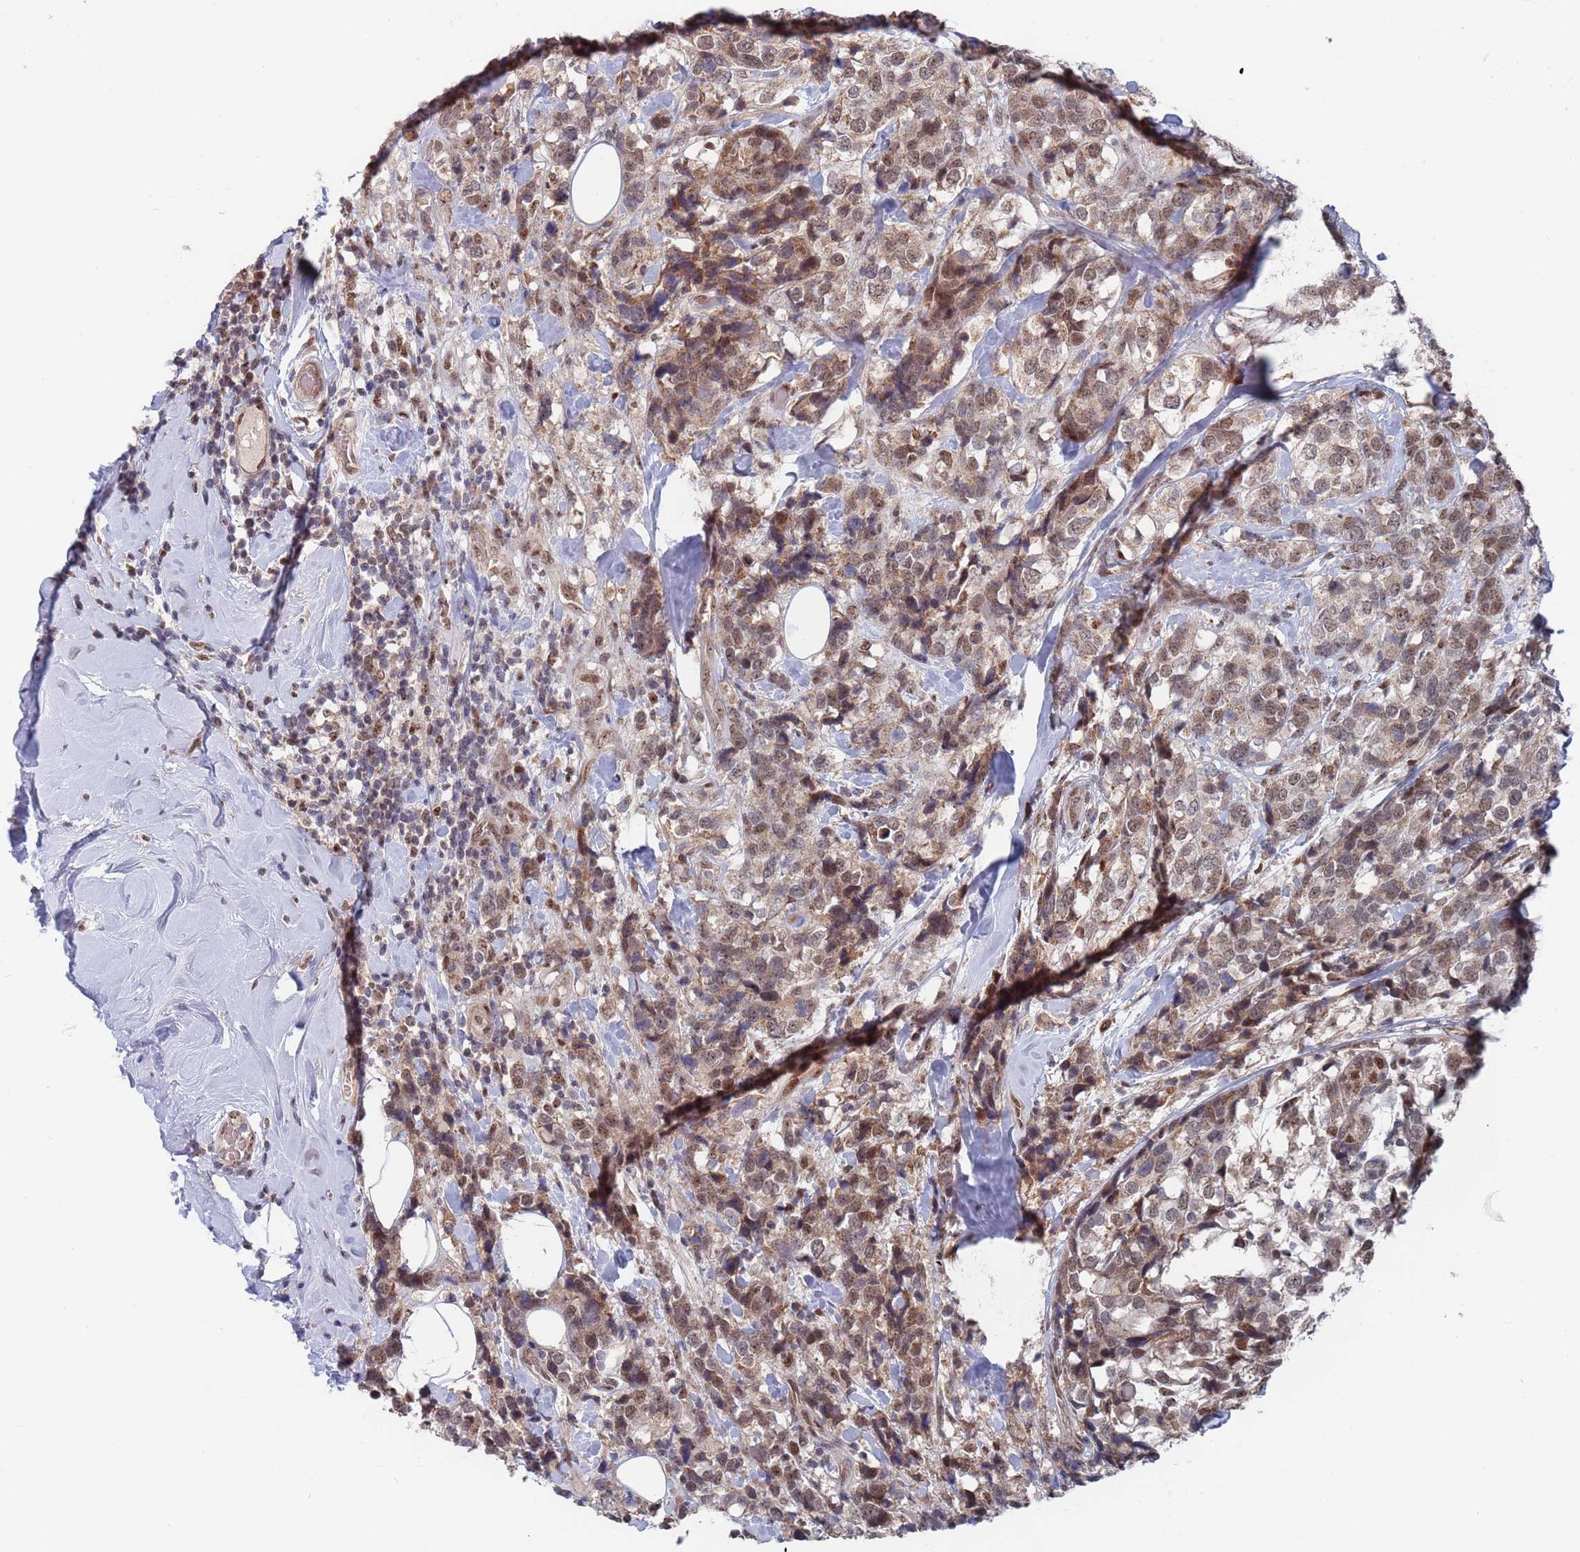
{"staining": {"intensity": "weak", "quantity": ">75%", "location": "cytoplasmic/membranous,nuclear"}, "tissue": "breast cancer", "cell_type": "Tumor cells", "image_type": "cancer", "snomed": [{"axis": "morphology", "description": "Lobular carcinoma"}, {"axis": "topography", "description": "Breast"}], "caption": "The histopathology image reveals a brown stain indicating the presence of a protein in the cytoplasmic/membranous and nuclear of tumor cells in breast cancer (lobular carcinoma). (brown staining indicates protein expression, while blue staining denotes nuclei).", "gene": "RPP25", "patient": {"sex": "female", "age": 59}}